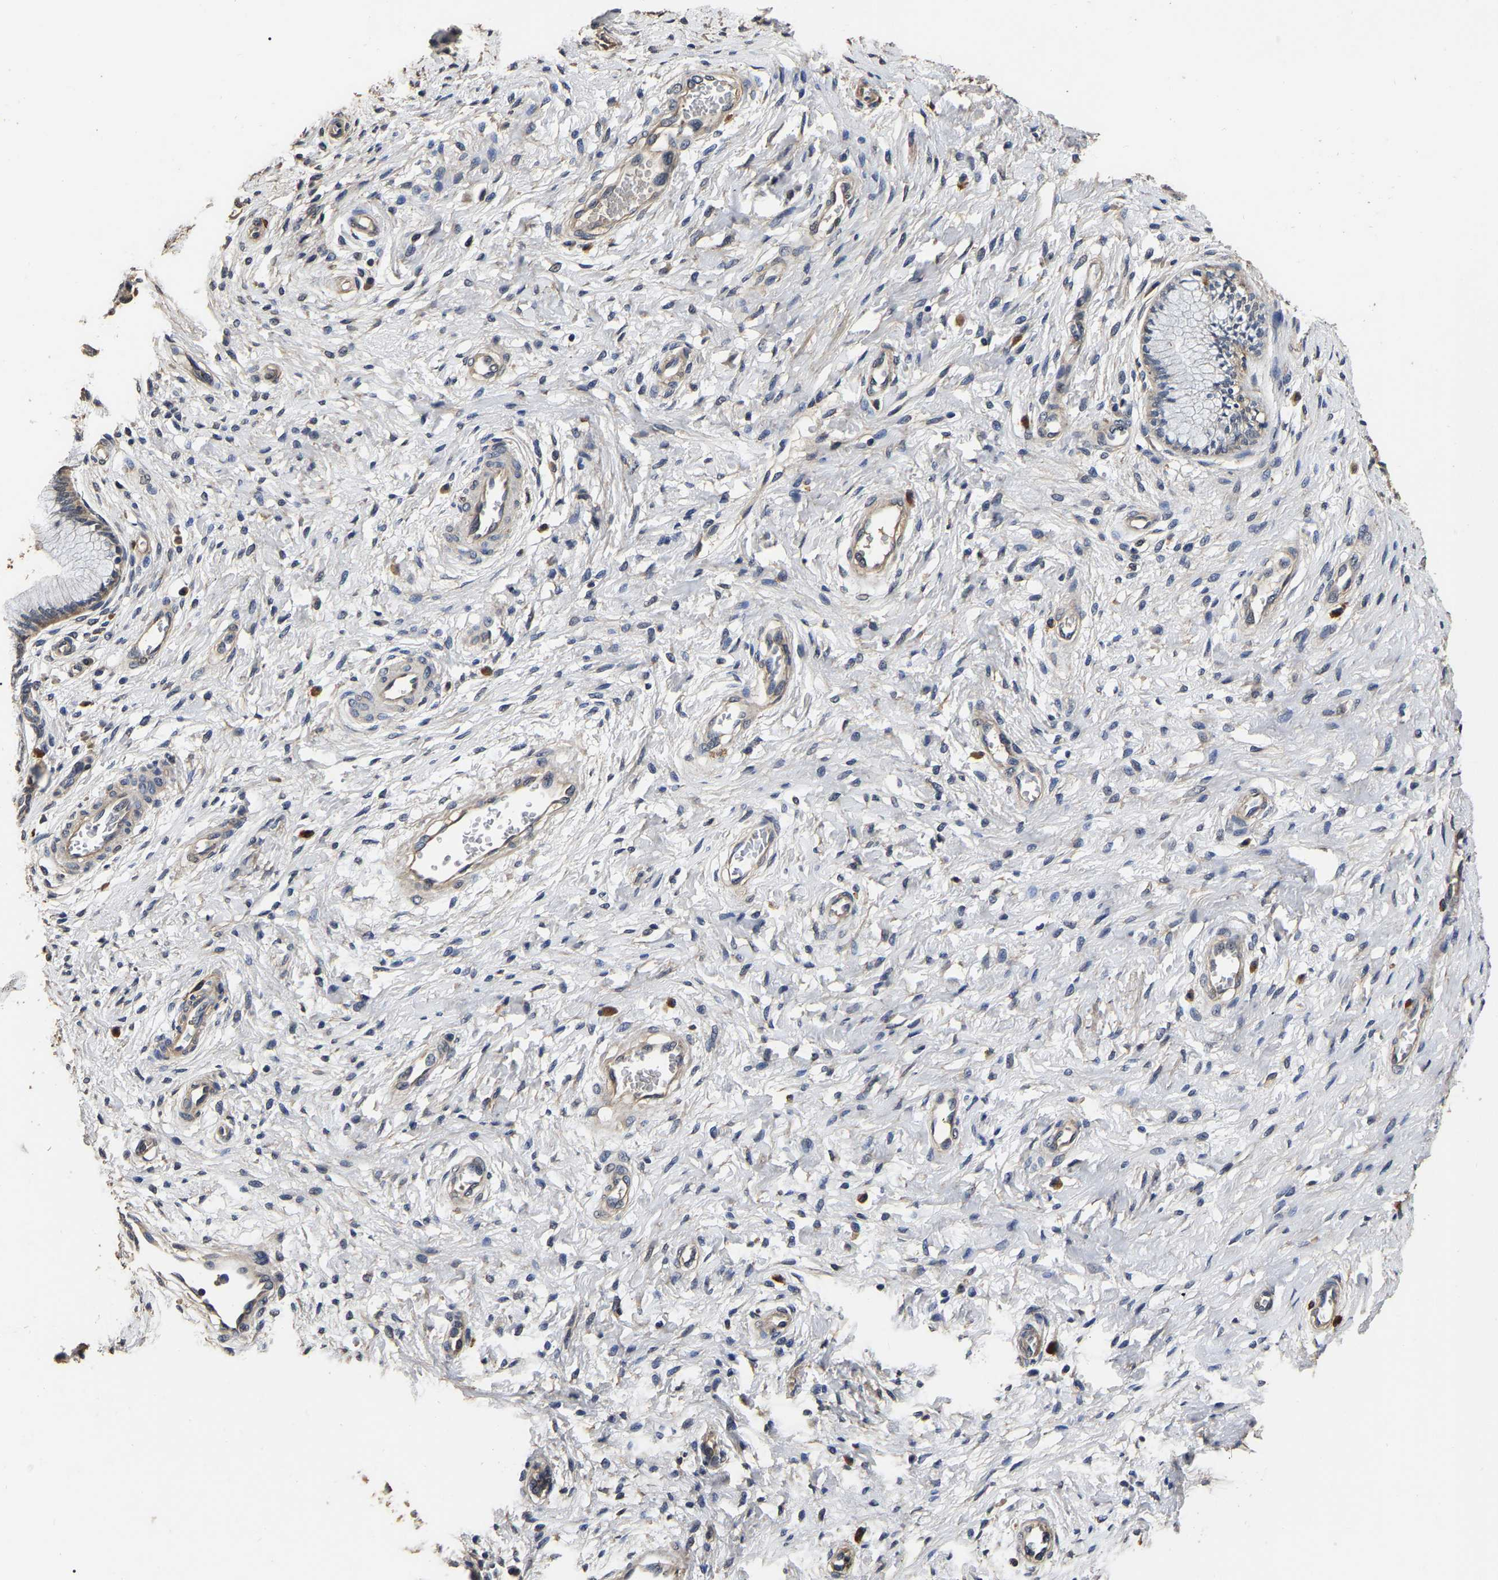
{"staining": {"intensity": "moderate", "quantity": "<25%", "location": "cytoplasmic/membranous"}, "tissue": "cervix", "cell_type": "Glandular cells", "image_type": "normal", "snomed": [{"axis": "morphology", "description": "Normal tissue, NOS"}, {"axis": "topography", "description": "Cervix"}], "caption": "Protein staining reveals moderate cytoplasmic/membranous staining in about <25% of glandular cells in unremarkable cervix. Nuclei are stained in blue.", "gene": "STK32C", "patient": {"sex": "female", "age": 55}}